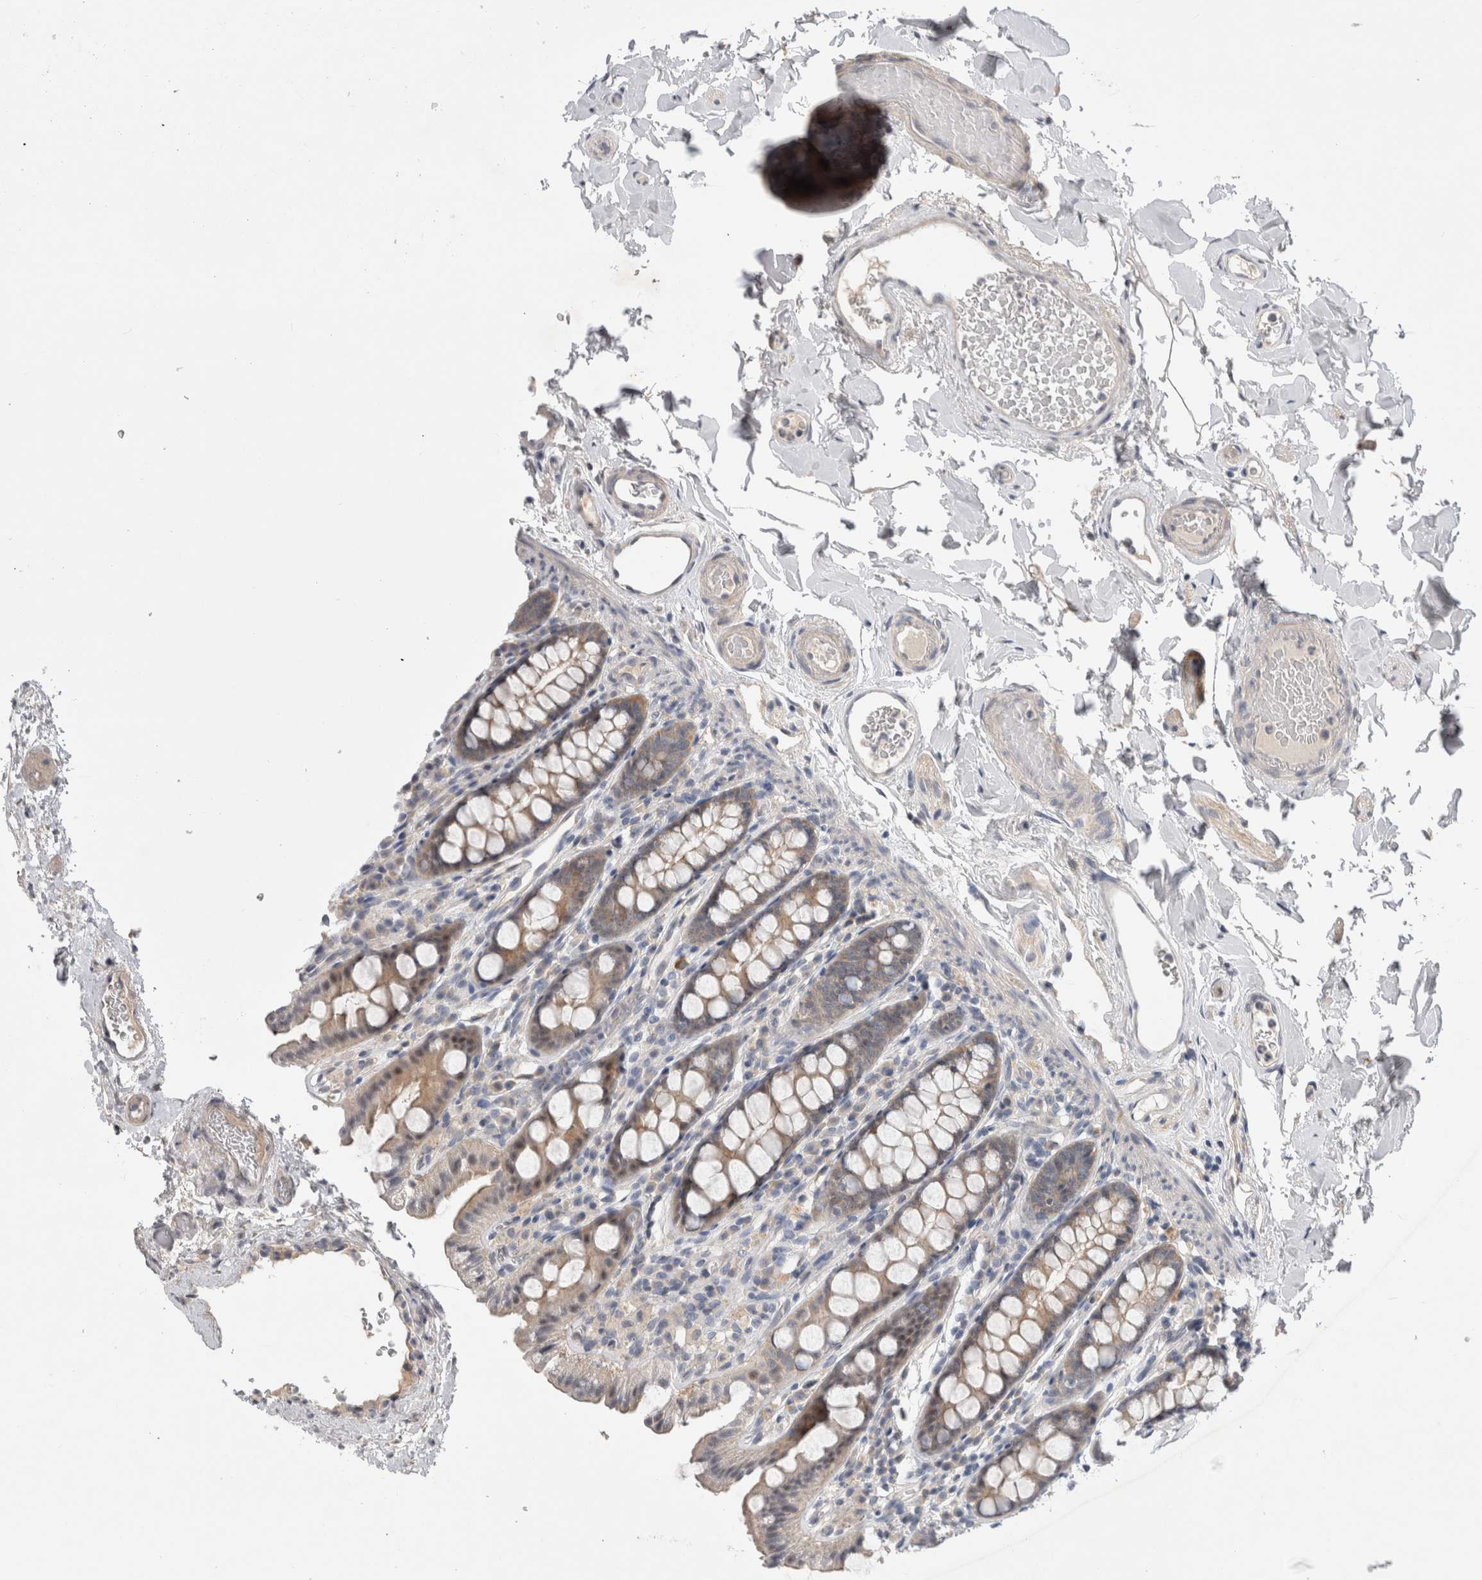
{"staining": {"intensity": "negative", "quantity": "none", "location": "none"}, "tissue": "colon", "cell_type": "Endothelial cells", "image_type": "normal", "snomed": [{"axis": "morphology", "description": "Normal tissue, NOS"}, {"axis": "topography", "description": "Colon"}, {"axis": "topography", "description": "Peripheral nerve tissue"}], "caption": "DAB (3,3'-diaminobenzidine) immunohistochemical staining of unremarkable colon shows no significant positivity in endothelial cells.", "gene": "CERS3", "patient": {"sex": "female", "age": 61}}